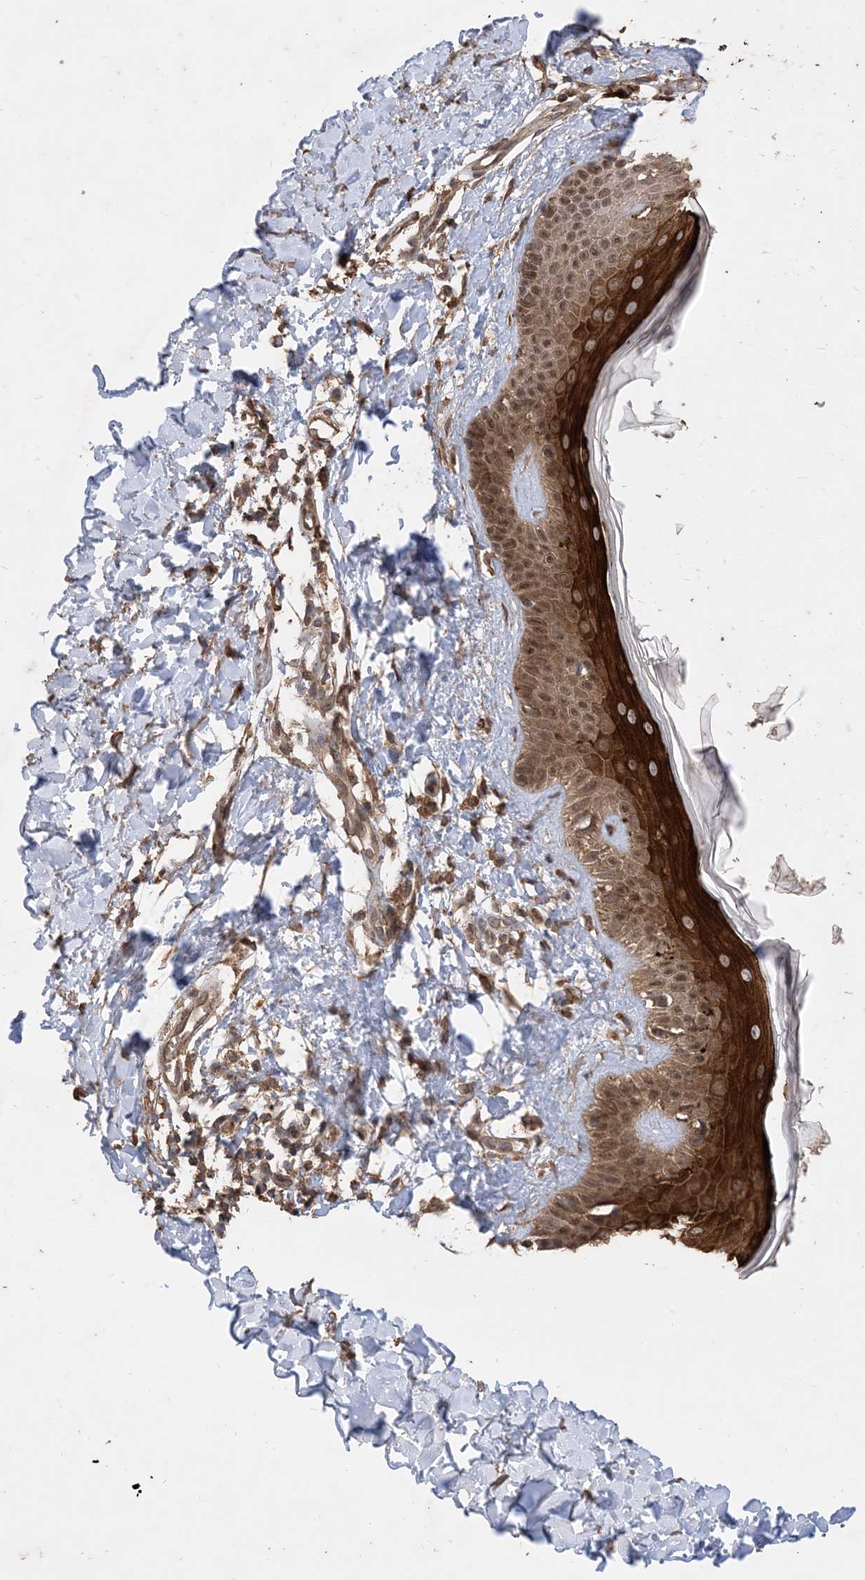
{"staining": {"intensity": "moderate", "quantity": ">75%", "location": "cytoplasmic/membranous"}, "tissue": "skin", "cell_type": "Fibroblasts", "image_type": "normal", "snomed": [{"axis": "morphology", "description": "Normal tissue, NOS"}, {"axis": "topography", "description": "Skin"}], "caption": "Immunohistochemical staining of unremarkable skin reveals >75% levels of moderate cytoplasmic/membranous protein positivity in about >75% of fibroblasts.", "gene": "ZKSCAN5", "patient": {"sex": "male", "age": 52}}